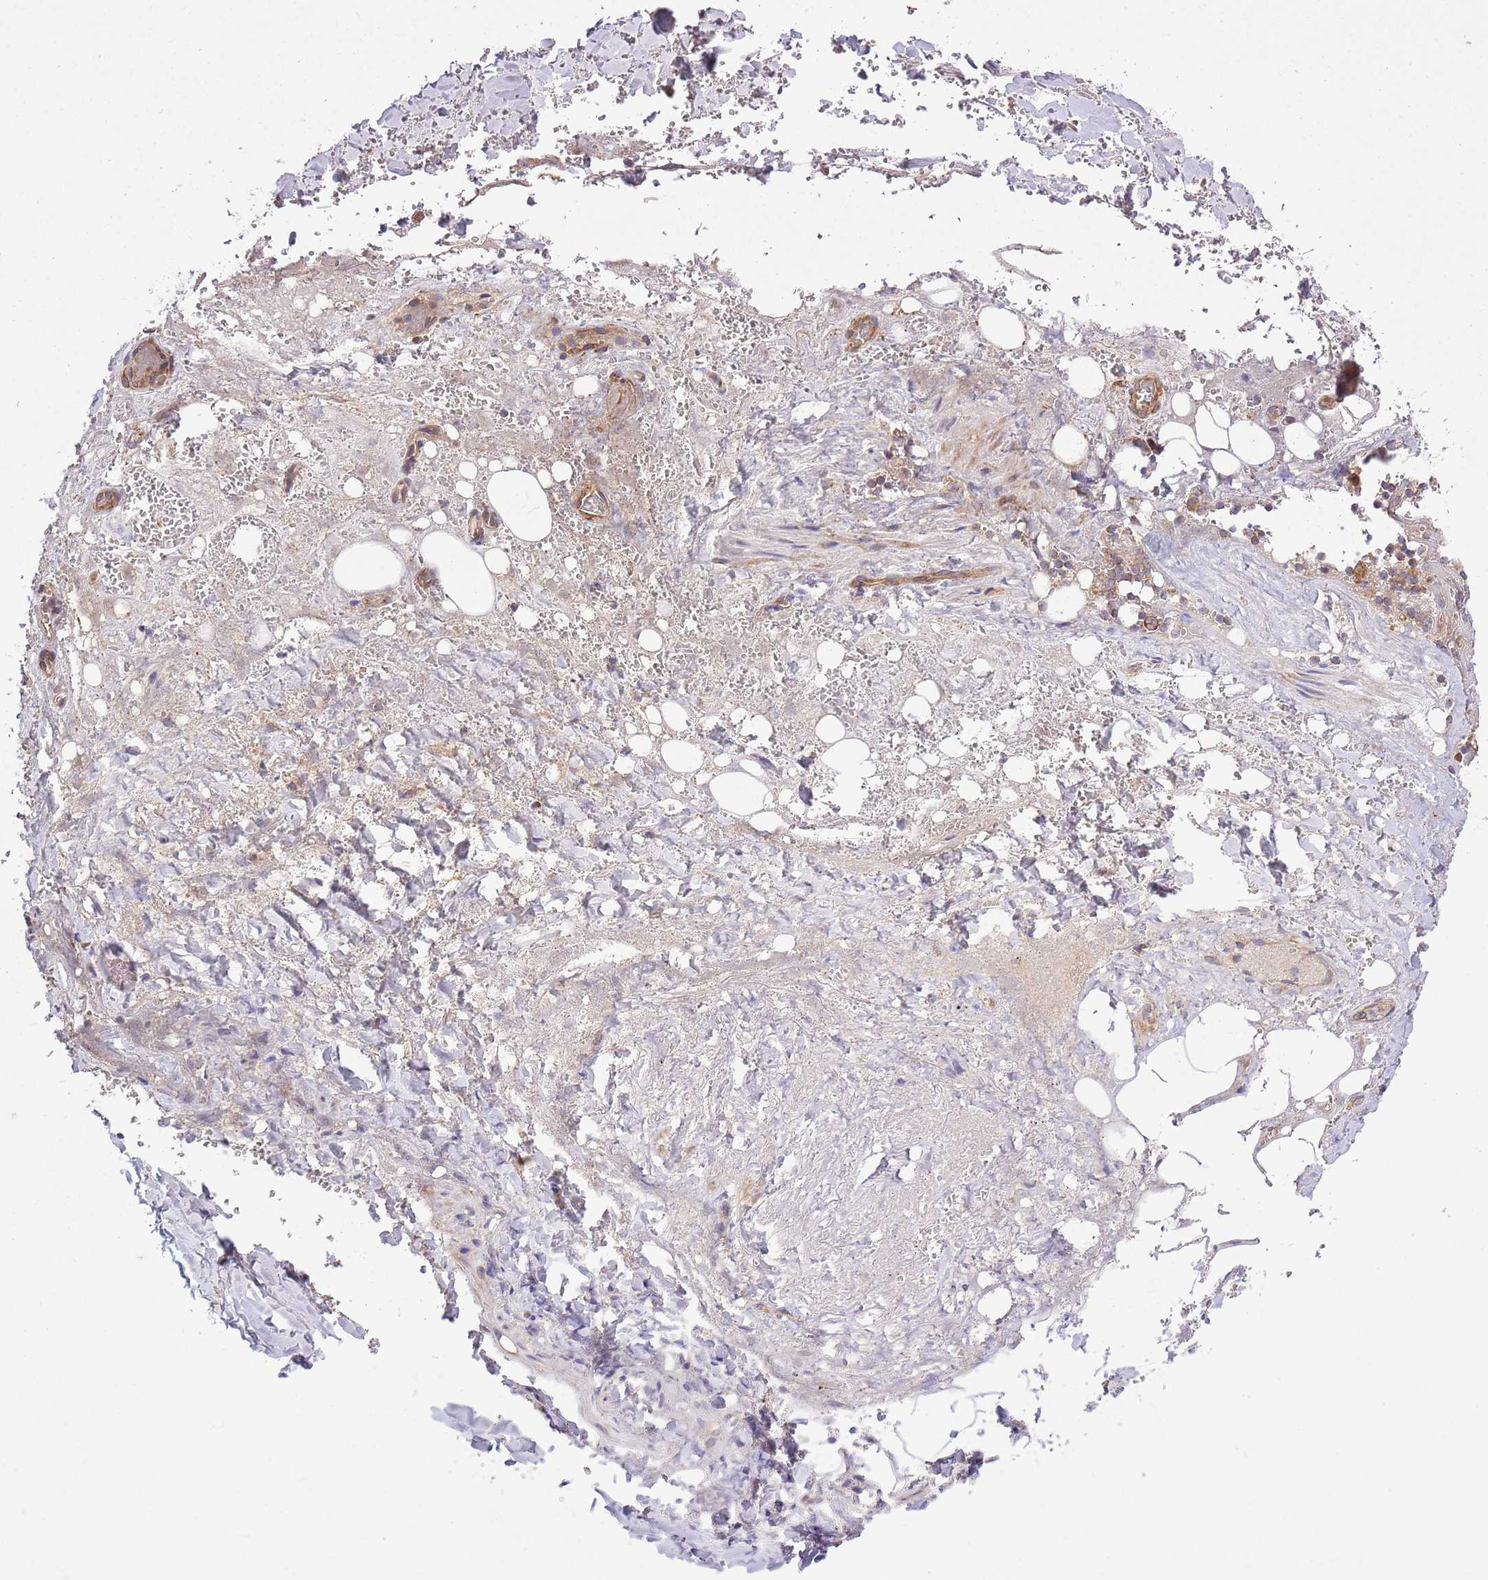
{"staining": {"intensity": "weak", "quantity": "25%-75%", "location": "cytoplasmic/membranous"}, "tissue": "adipose tissue", "cell_type": "Adipocytes", "image_type": "normal", "snomed": [{"axis": "morphology", "description": "Normal tissue, NOS"}, {"axis": "topography", "description": "Cartilage tissue"}], "caption": "A low amount of weak cytoplasmic/membranous expression is seen in approximately 25%-75% of adipocytes in benign adipose tissue.", "gene": "MFNG", "patient": {"sex": "male", "age": 66}}